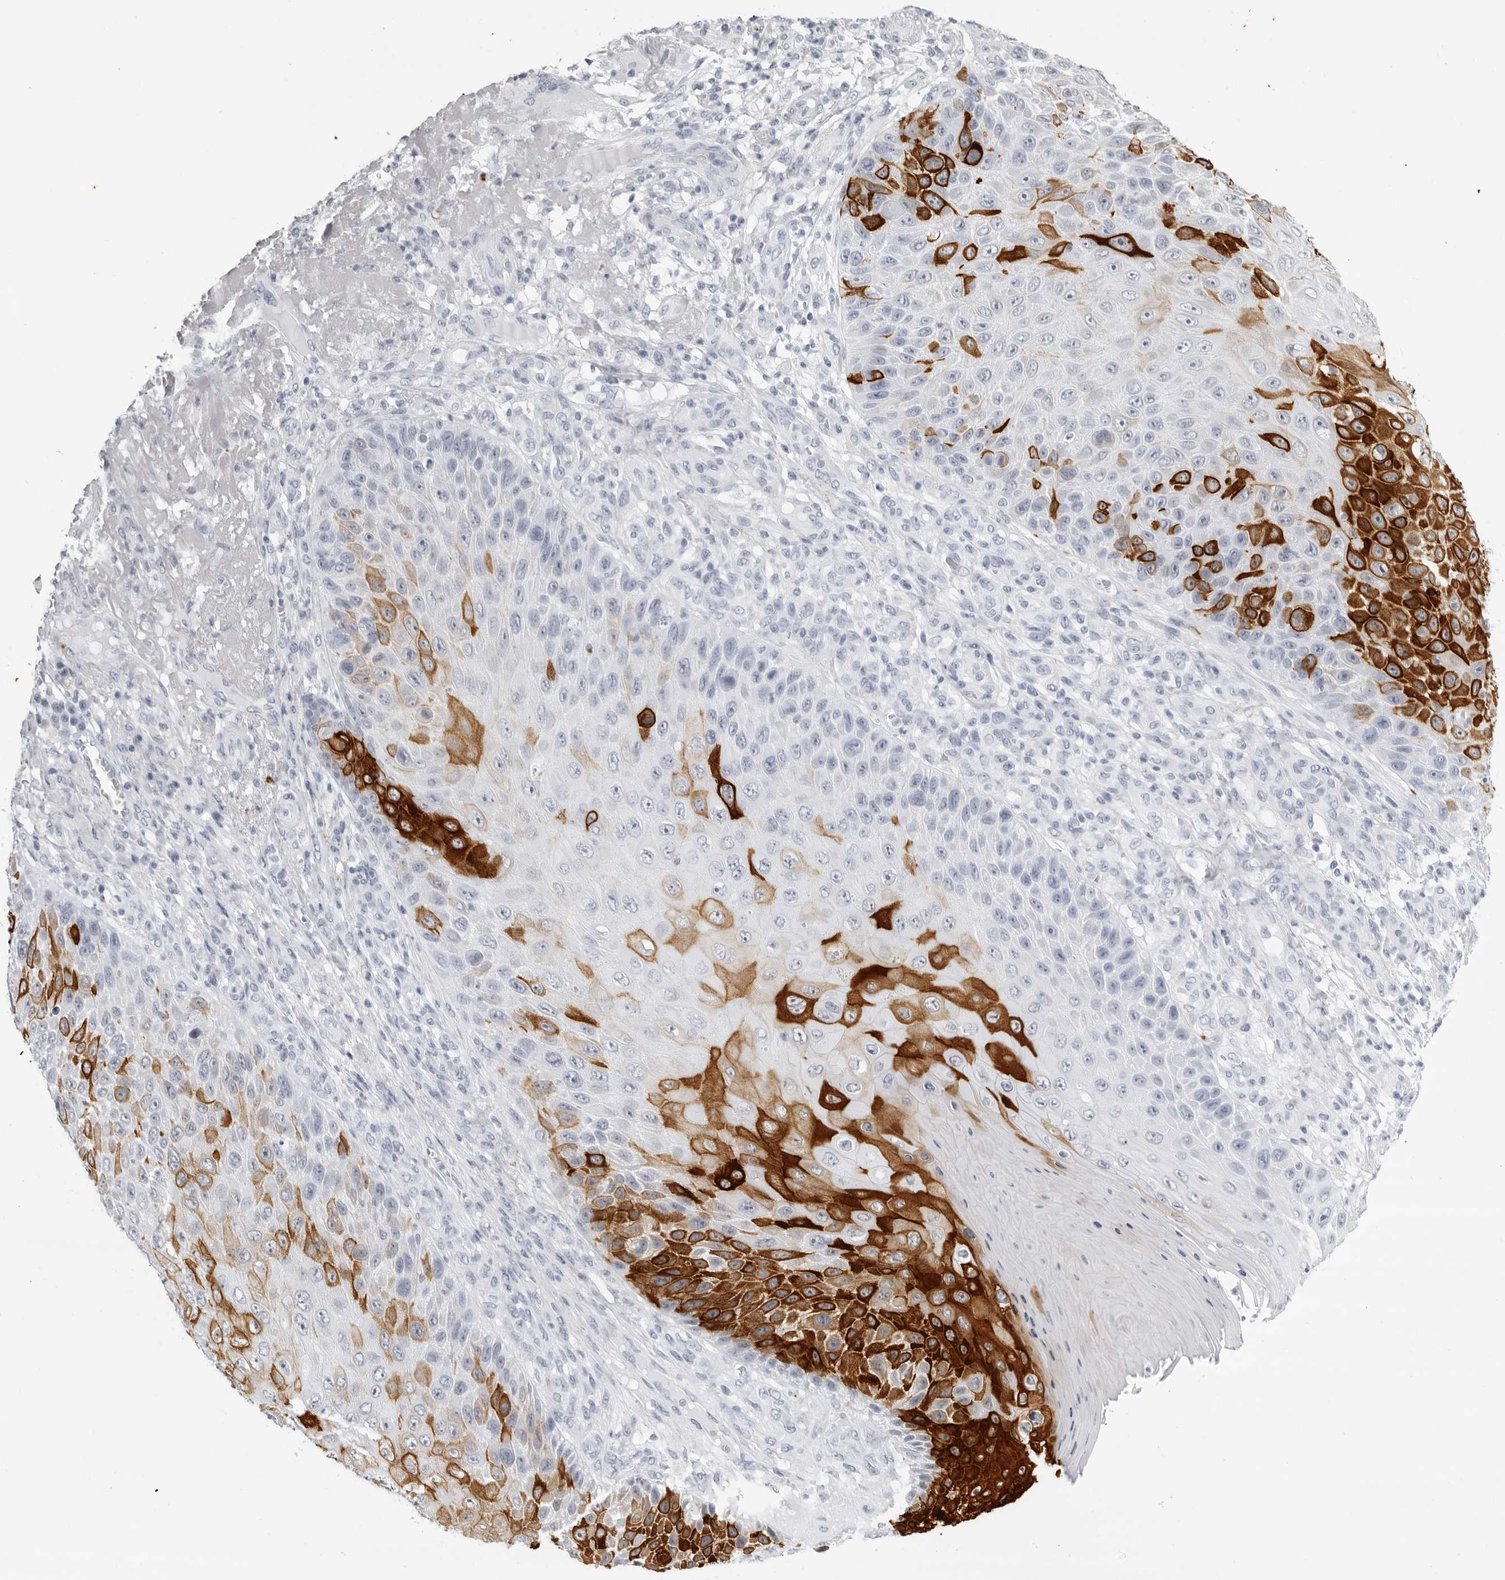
{"staining": {"intensity": "strong", "quantity": "25%-75%", "location": "cytoplasmic/membranous"}, "tissue": "skin cancer", "cell_type": "Tumor cells", "image_type": "cancer", "snomed": [{"axis": "morphology", "description": "Squamous cell carcinoma, NOS"}, {"axis": "topography", "description": "Skin"}], "caption": "High-magnification brightfield microscopy of skin cancer (squamous cell carcinoma) stained with DAB (3,3'-diaminobenzidine) (brown) and counterstained with hematoxylin (blue). tumor cells exhibit strong cytoplasmic/membranous positivity is identified in about25%-75% of cells.", "gene": "KLK9", "patient": {"sex": "female", "age": 88}}